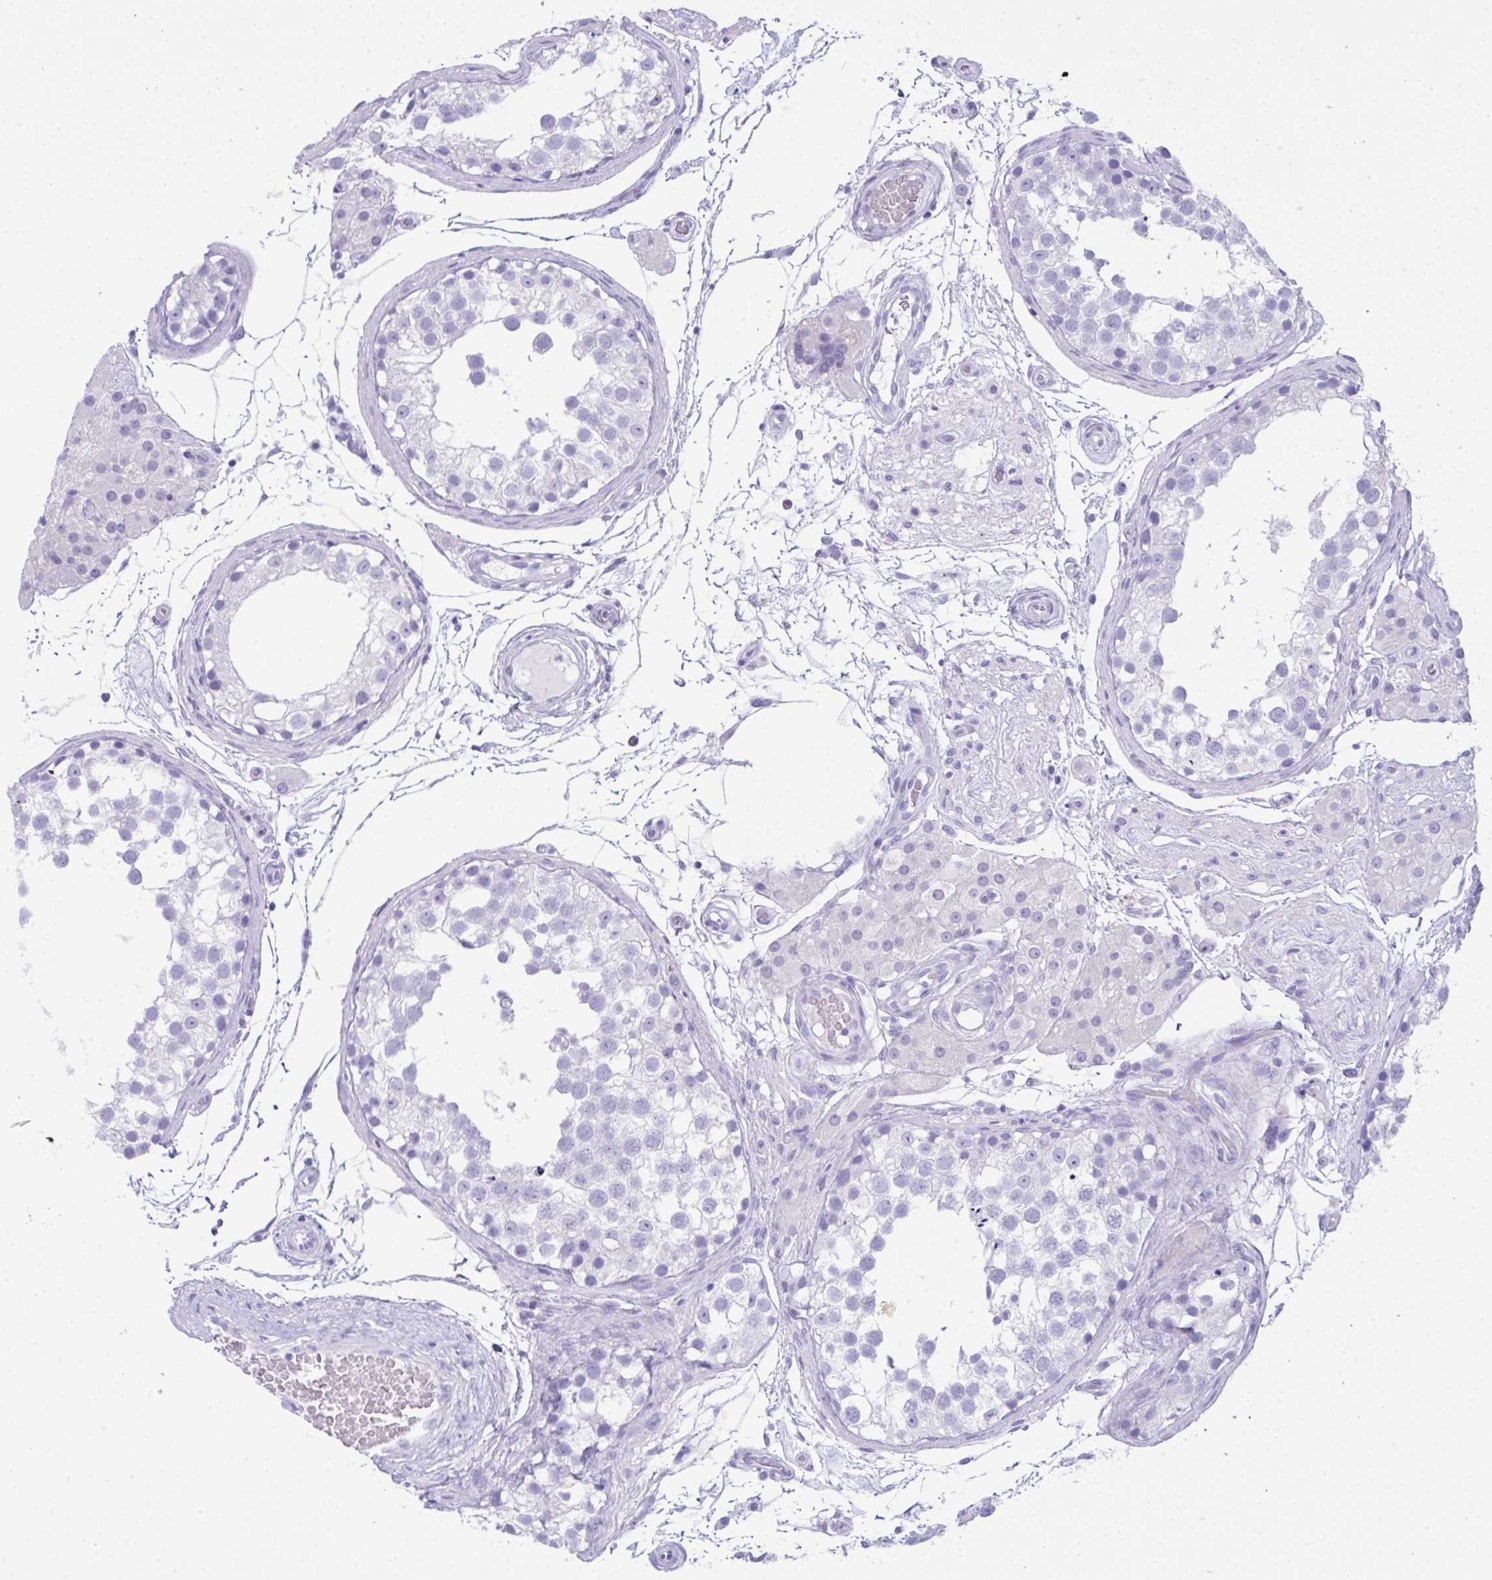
{"staining": {"intensity": "negative", "quantity": "none", "location": "none"}, "tissue": "testis", "cell_type": "Cells in seminiferous ducts", "image_type": "normal", "snomed": [{"axis": "morphology", "description": "Normal tissue, NOS"}, {"axis": "morphology", "description": "Seminoma, NOS"}, {"axis": "topography", "description": "Testis"}], "caption": "Image shows no protein staining in cells in seminiferous ducts of unremarkable testis.", "gene": "PSCA", "patient": {"sex": "male", "age": 65}}